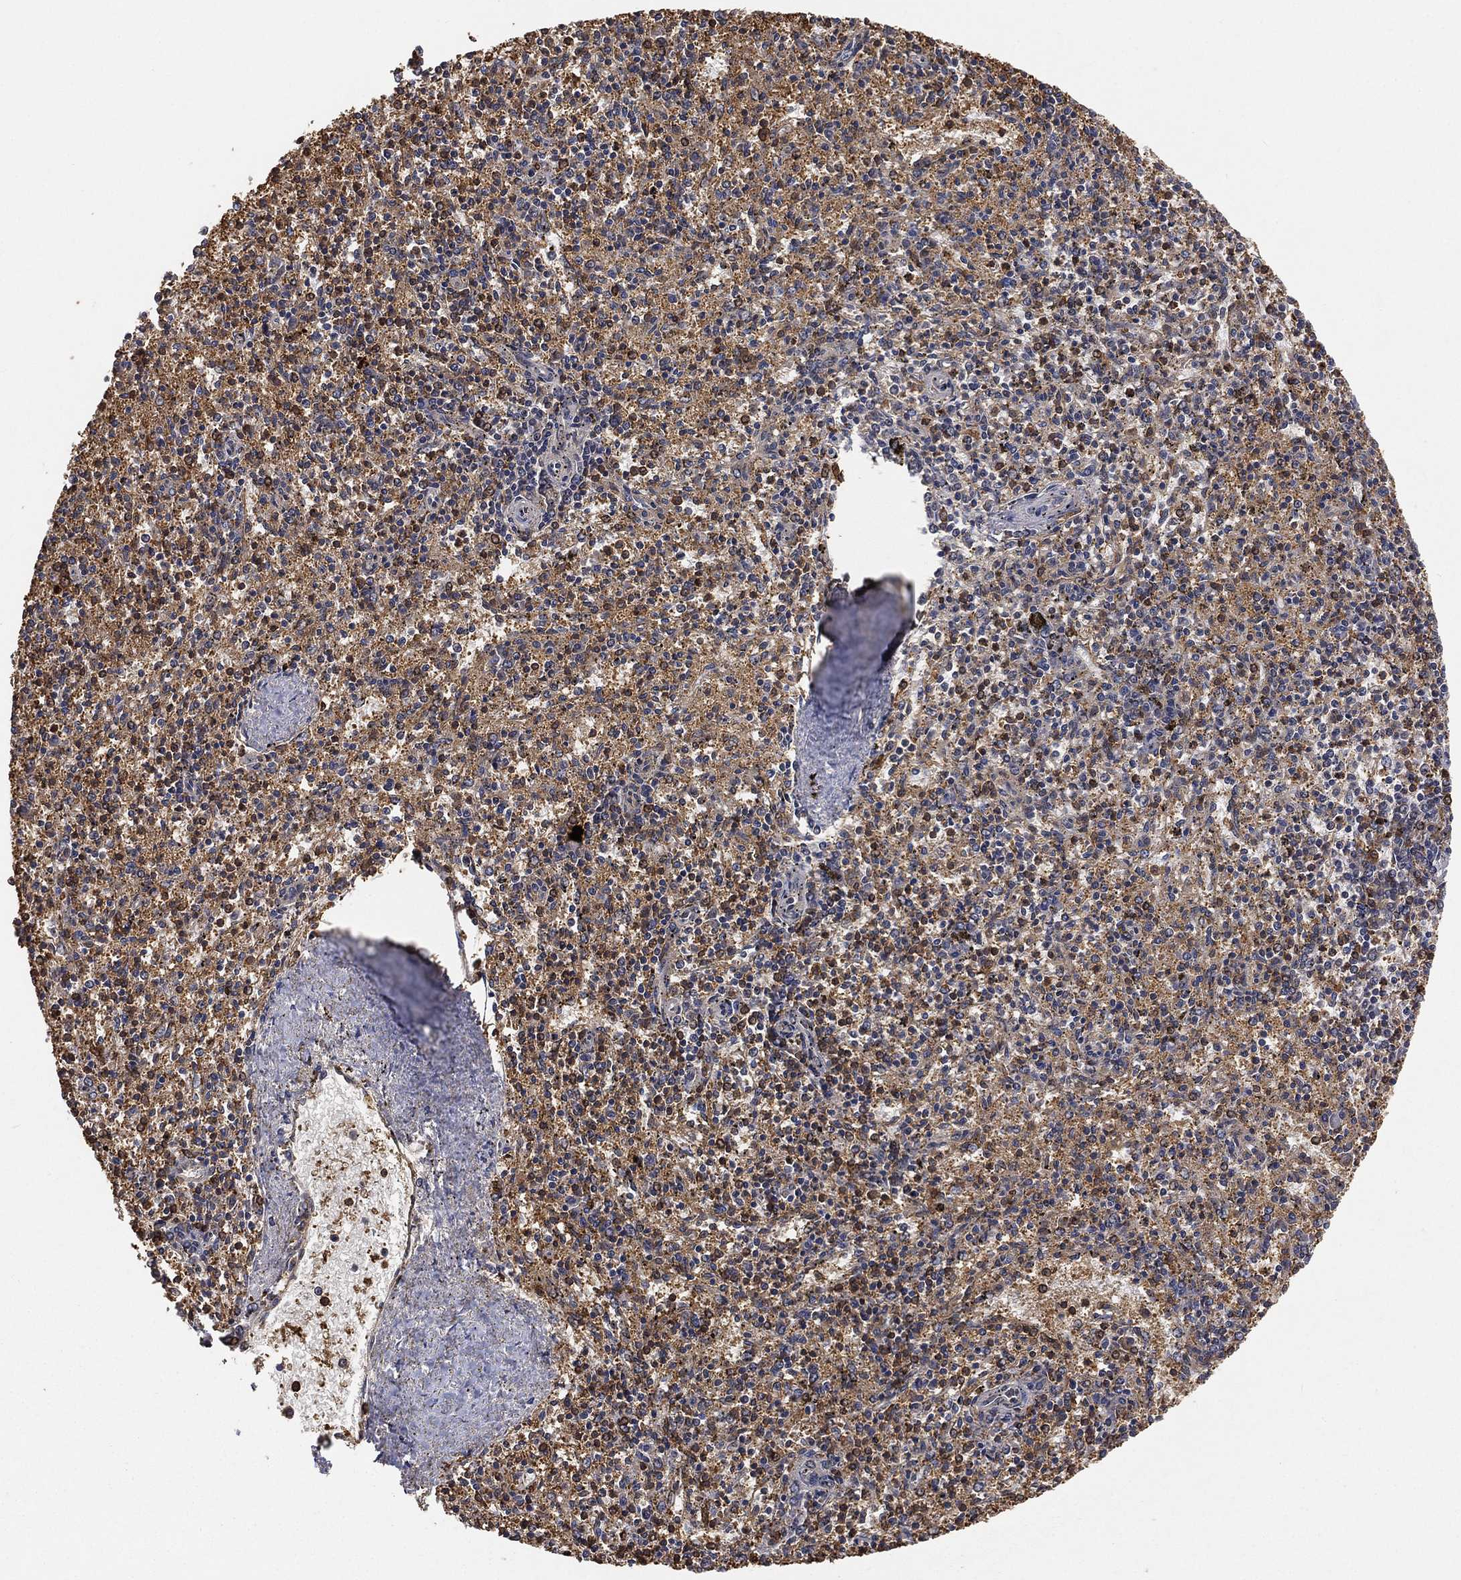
{"staining": {"intensity": "moderate", "quantity": ">75%", "location": "cytoplasmic/membranous"}, "tissue": "spleen", "cell_type": "Cells in red pulp", "image_type": "normal", "snomed": [{"axis": "morphology", "description": "Normal tissue, NOS"}, {"axis": "topography", "description": "Spleen"}], "caption": "DAB (3,3'-diaminobenzidine) immunohistochemical staining of normal human spleen reveals moderate cytoplasmic/membranous protein positivity in approximately >75% of cells in red pulp.", "gene": "CRYL1", "patient": {"sex": "female", "age": 37}}